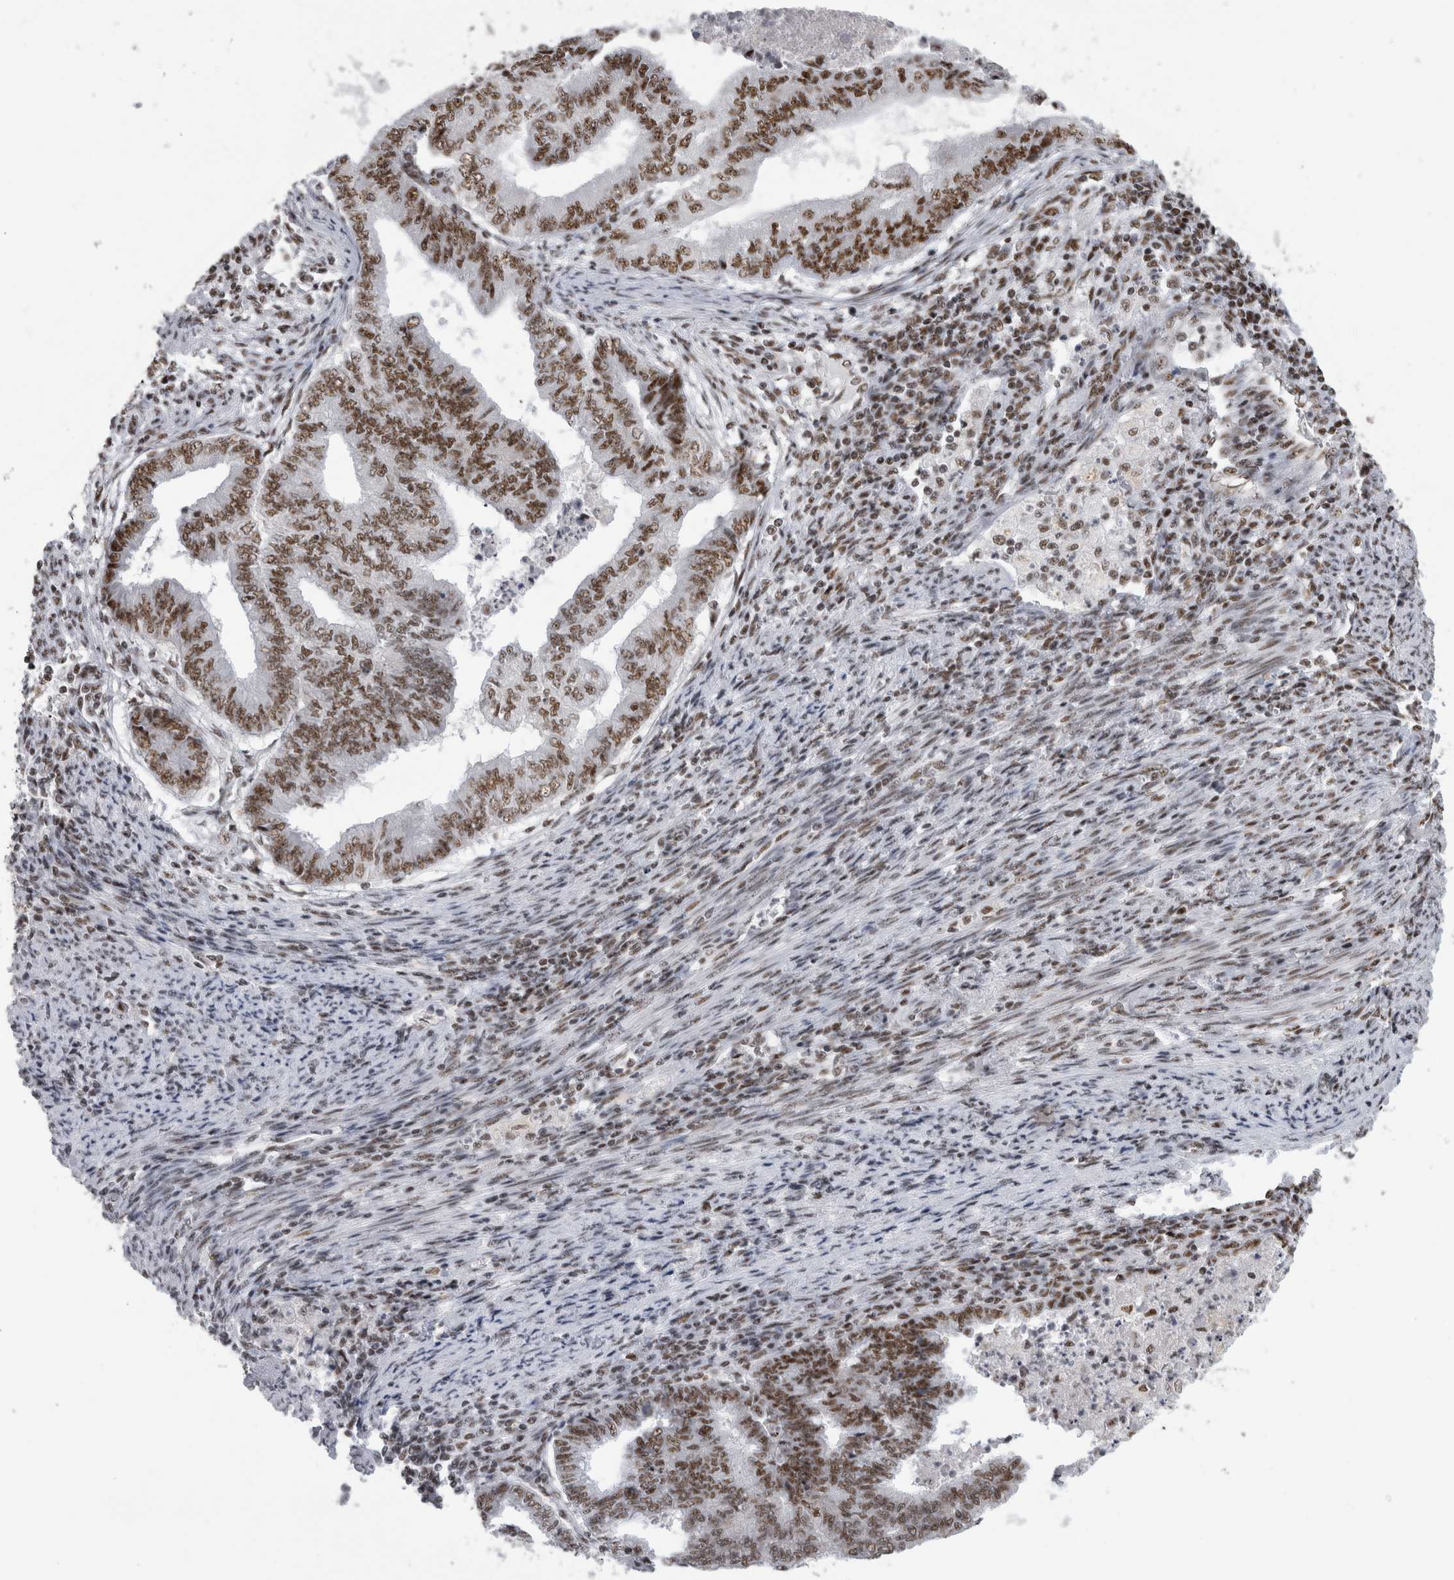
{"staining": {"intensity": "moderate", "quantity": ">75%", "location": "nuclear"}, "tissue": "endometrial cancer", "cell_type": "Tumor cells", "image_type": "cancer", "snomed": [{"axis": "morphology", "description": "Polyp, NOS"}, {"axis": "morphology", "description": "Adenocarcinoma, NOS"}, {"axis": "morphology", "description": "Adenoma, NOS"}, {"axis": "topography", "description": "Endometrium"}], "caption": "A high-resolution micrograph shows IHC staining of endometrial cancer, which reveals moderate nuclear positivity in approximately >75% of tumor cells.", "gene": "CDK11A", "patient": {"sex": "female", "age": 79}}